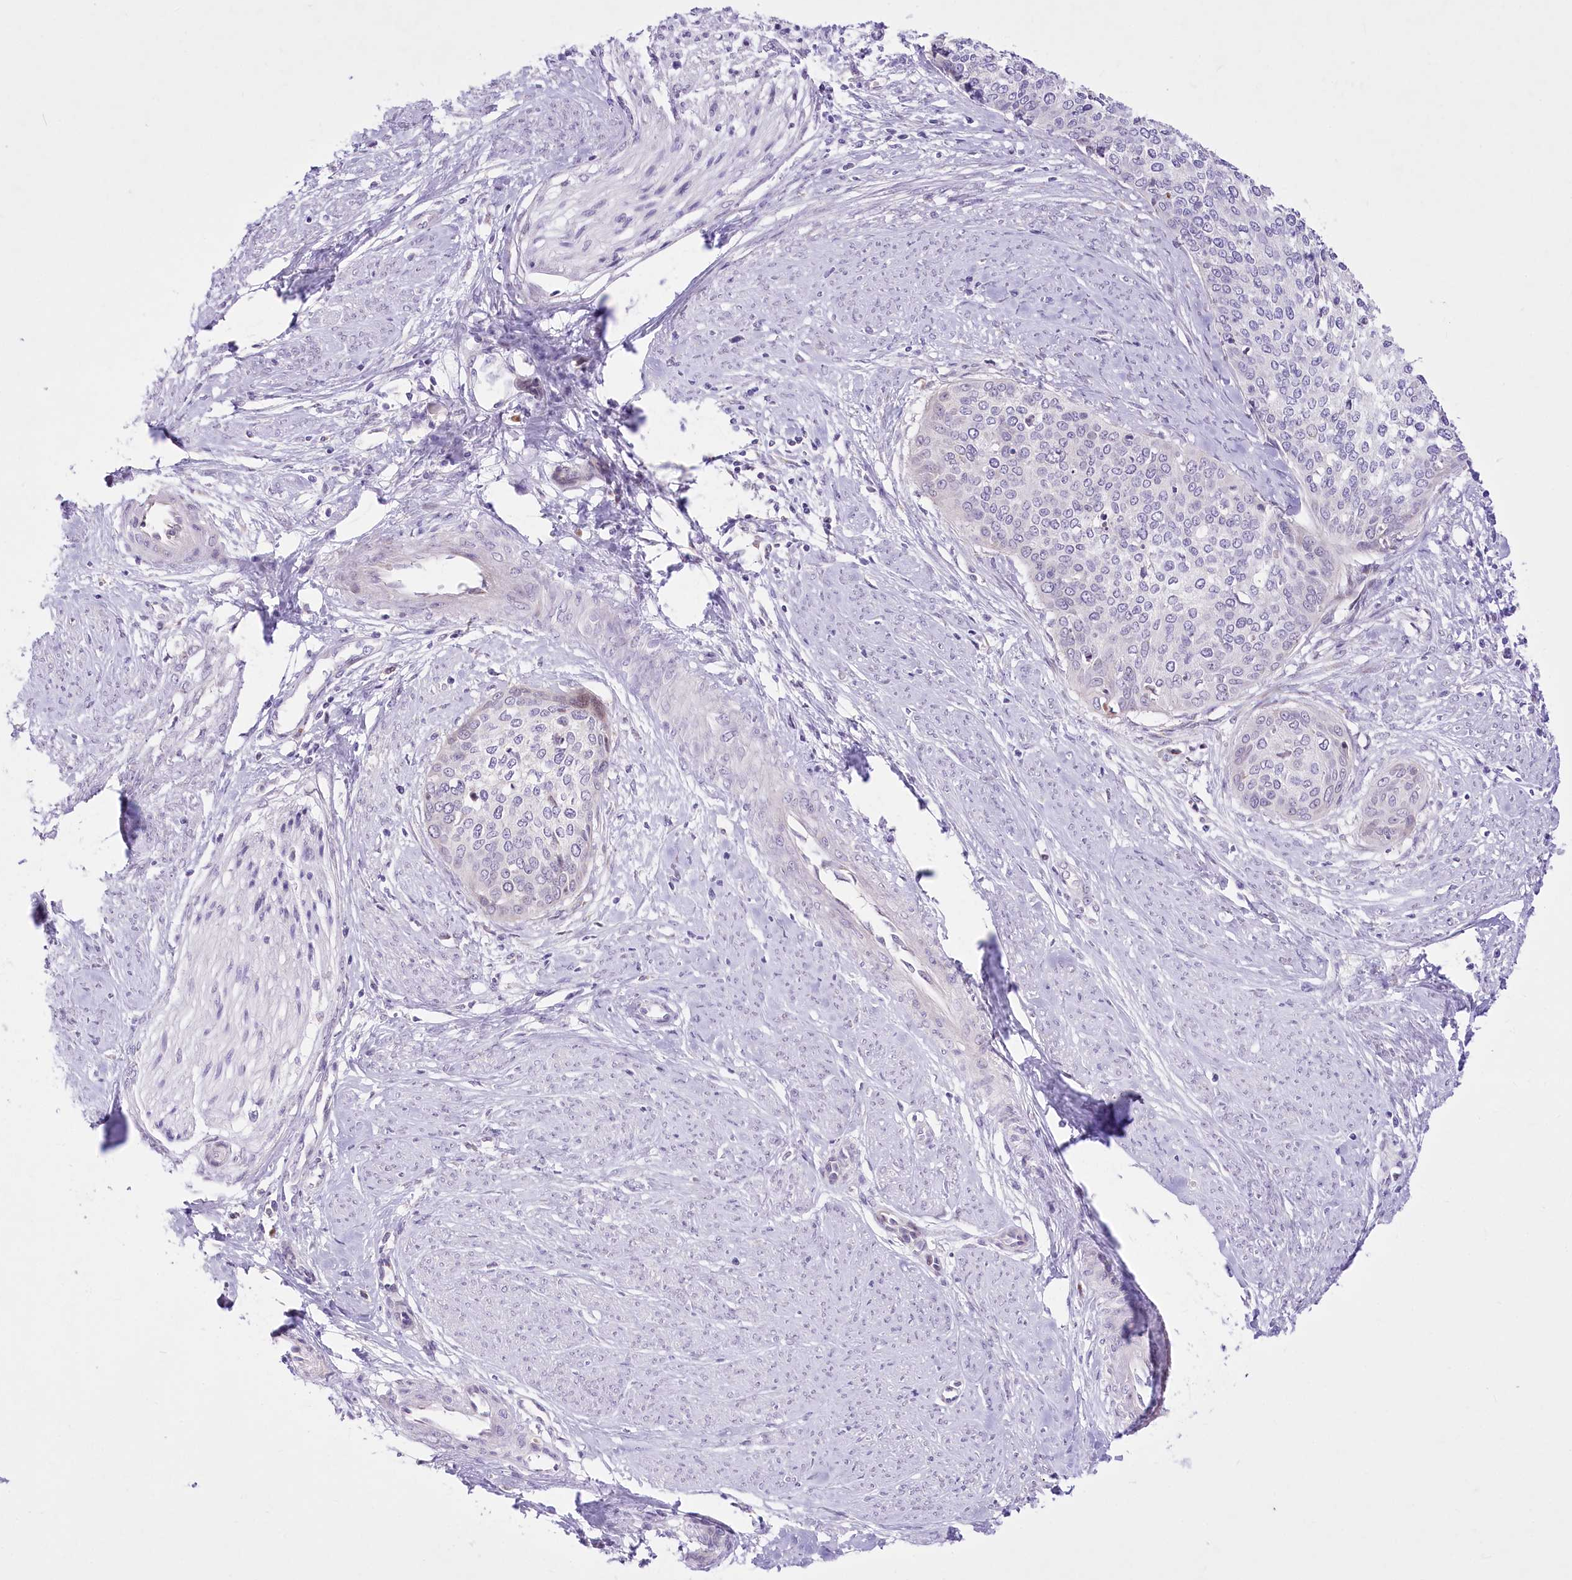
{"staining": {"intensity": "negative", "quantity": "none", "location": "none"}, "tissue": "cervical cancer", "cell_type": "Tumor cells", "image_type": "cancer", "snomed": [{"axis": "morphology", "description": "Squamous cell carcinoma, NOS"}, {"axis": "topography", "description": "Cervix"}], "caption": "DAB (3,3'-diaminobenzidine) immunohistochemical staining of cervical cancer (squamous cell carcinoma) exhibits no significant positivity in tumor cells.", "gene": "BEND7", "patient": {"sex": "female", "age": 37}}